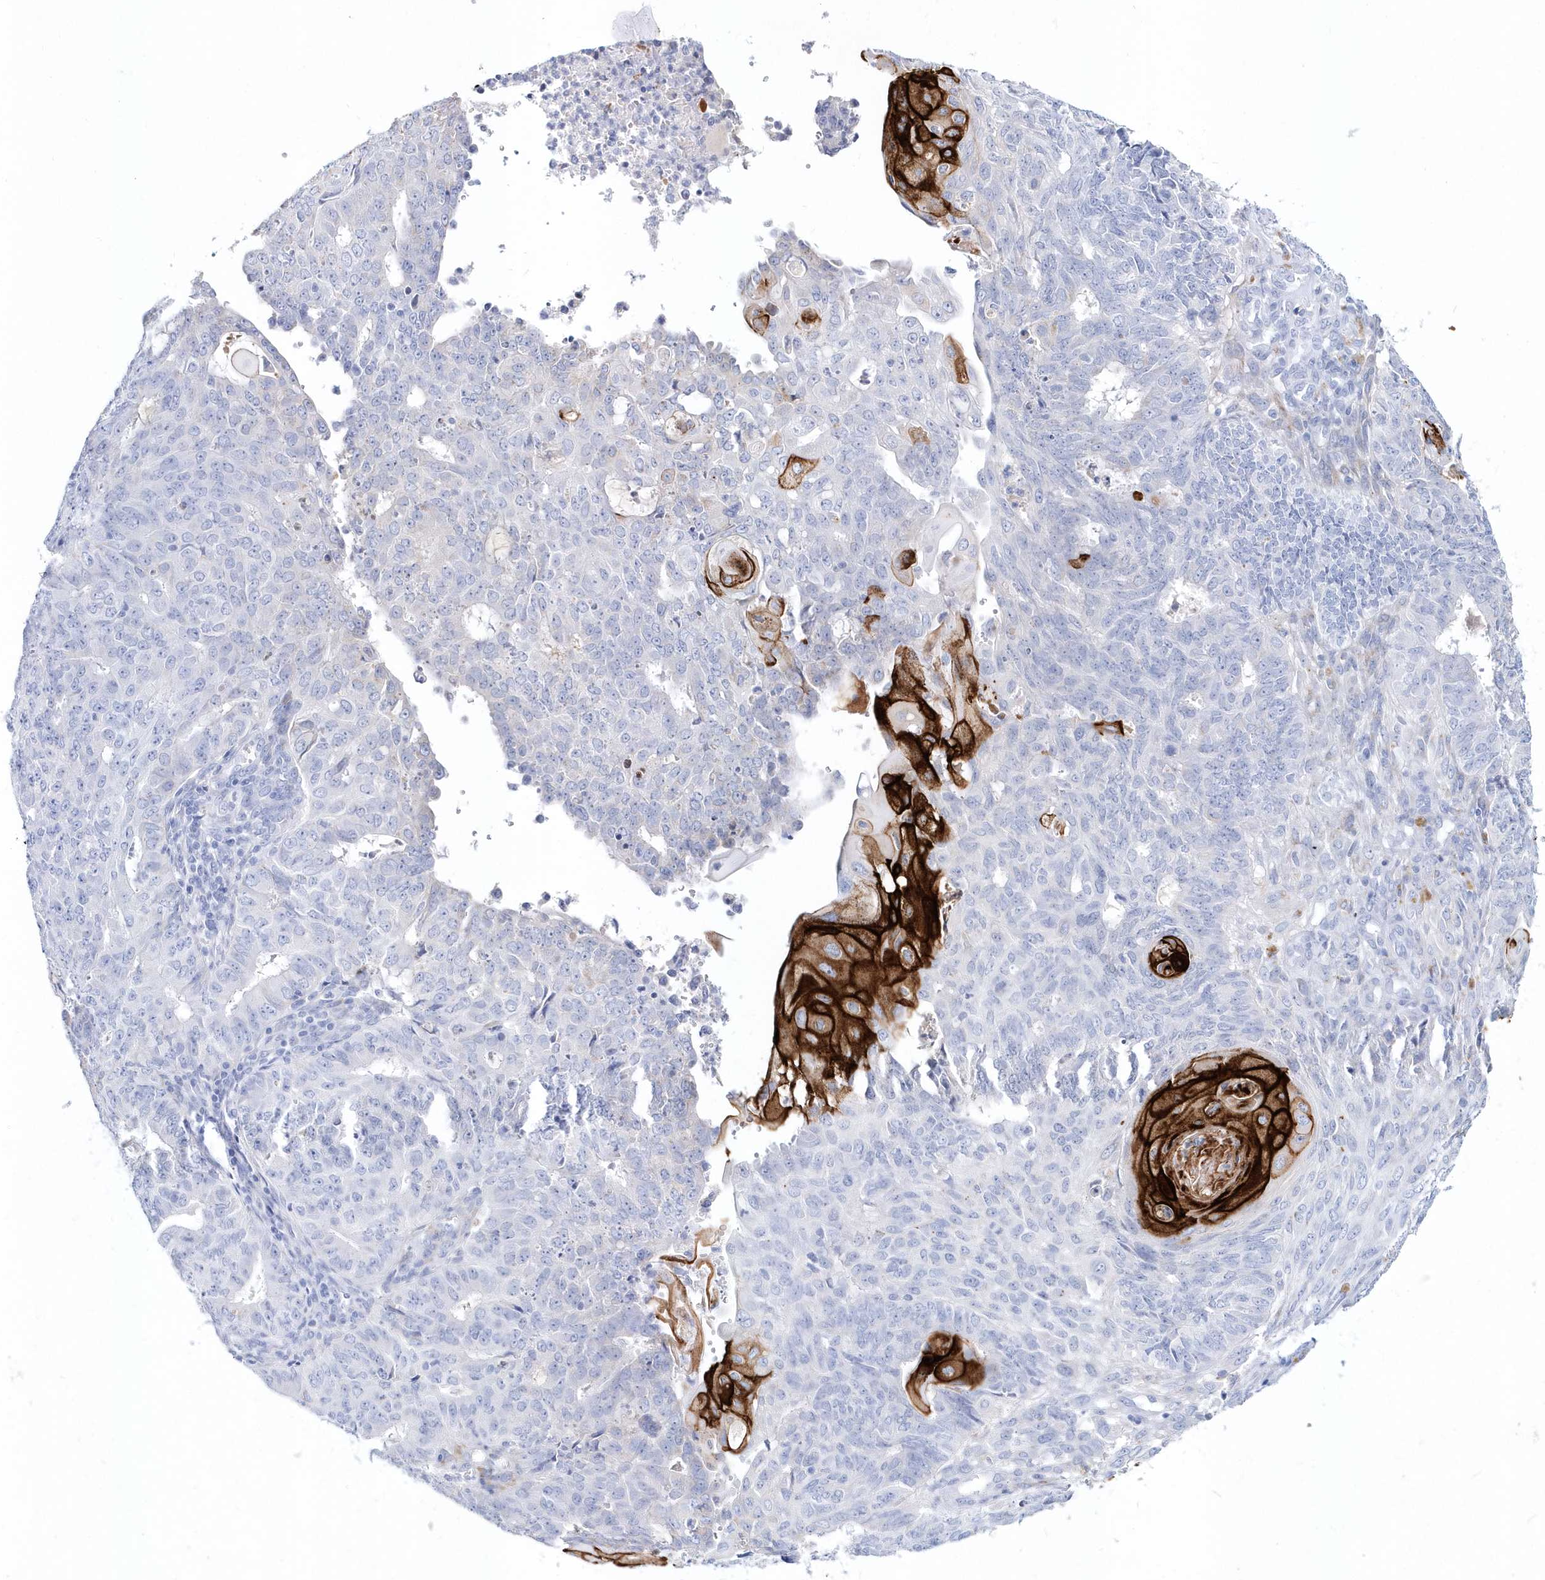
{"staining": {"intensity": "strong", "quantity": "<25%", "location": "cytoplasmic/membranous"}, "tissue": "endometrial cancer", "cell_type": "Tumor cells", "image_type": "cancer", "snomed": [{"axis": "morphology", "description": "Adenocarcinoma, NOS"}, {"axis": "topography", "description": "Endometrium"}], "caption": "The micrograph exhibits staining of endometrial adenocarcinoma, revealing strong cytoplasmic/membranous protein expression (brown color) within tumor cells.", "gene": "SPINK7", "patient": {"sex": "female", "age": 32}}